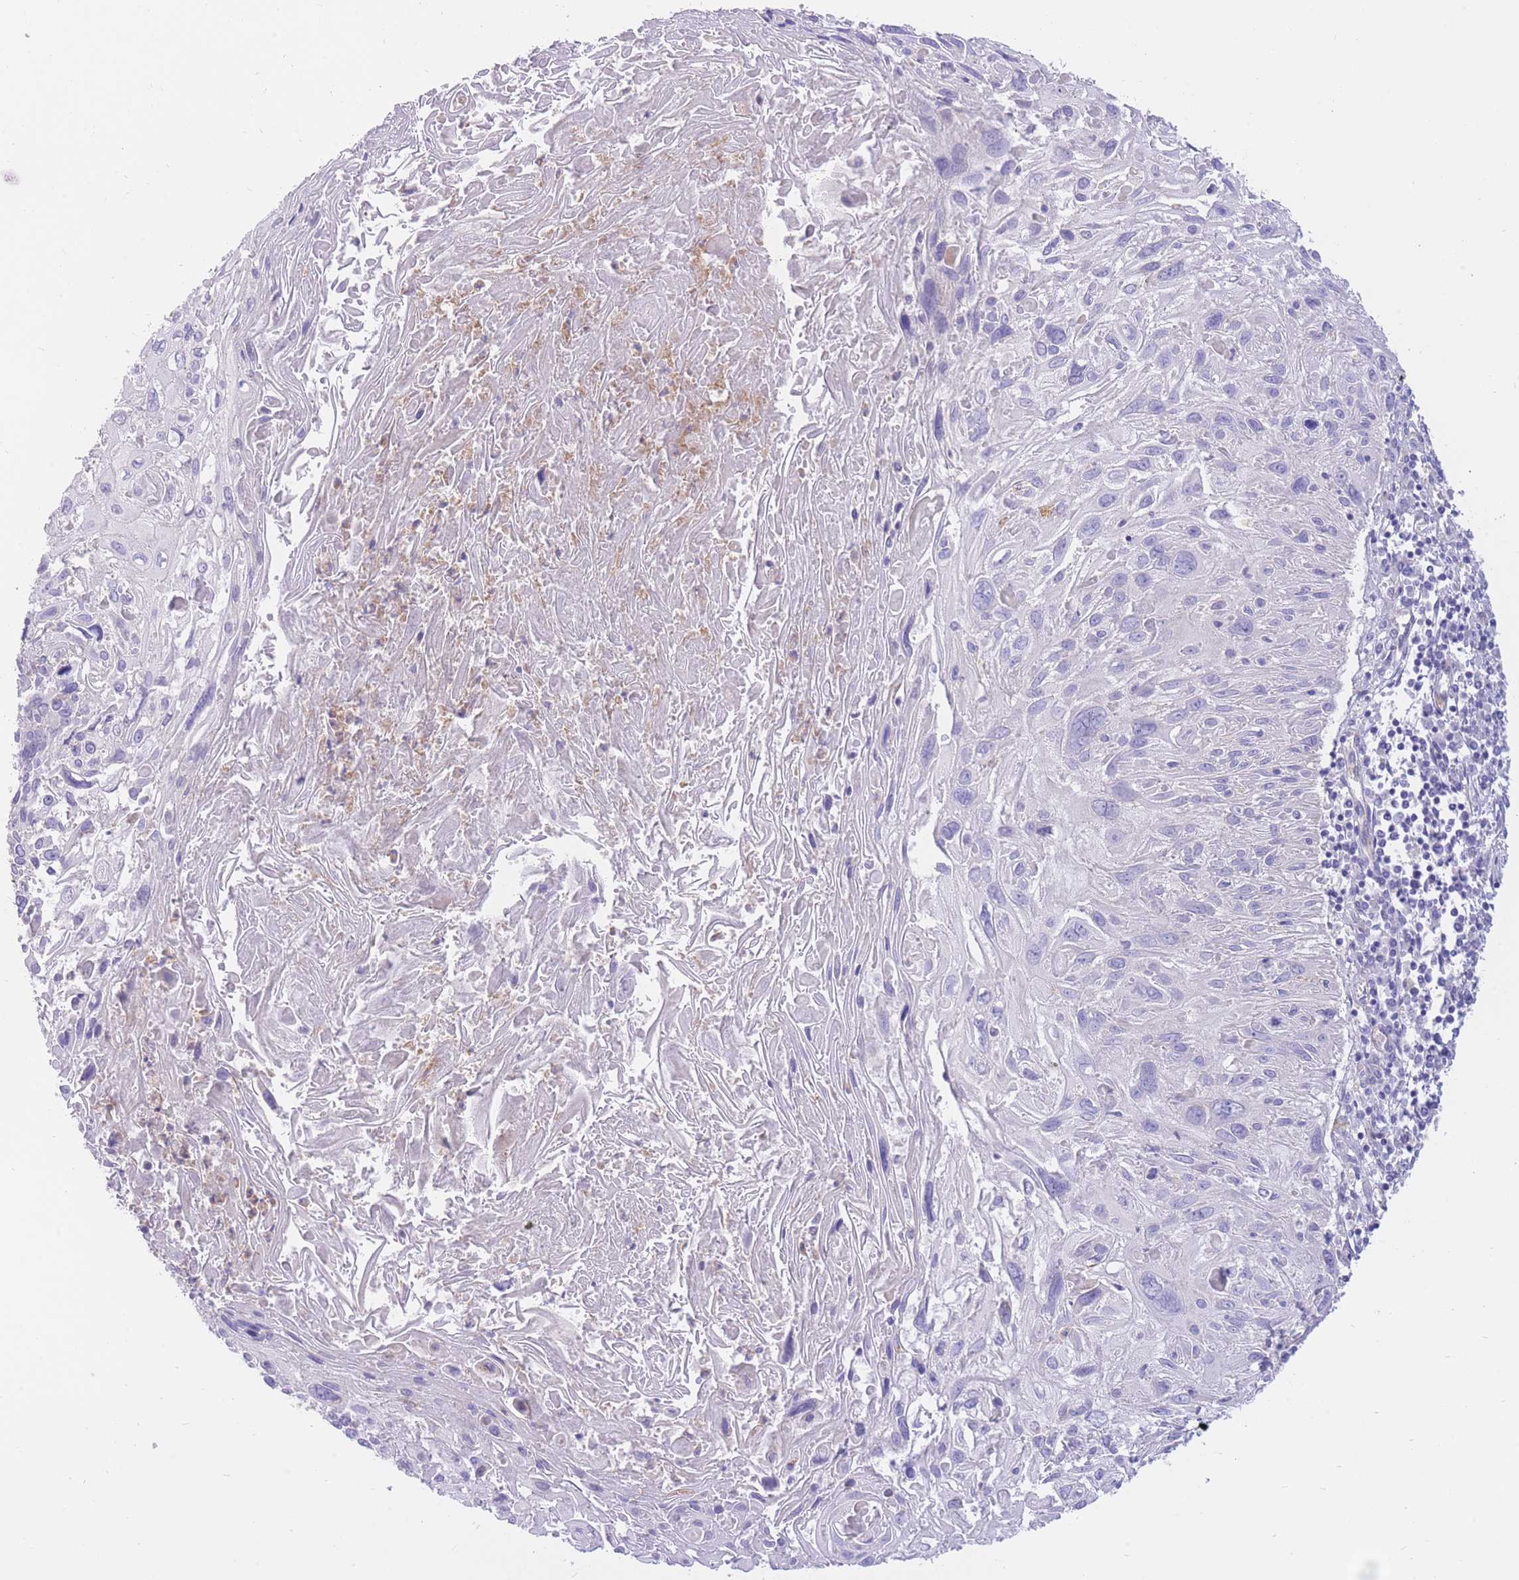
{"staining": {"intensity": "negative", "quantity": "none", "location": "none"}, "tissue": "cervical cancer", "cell_type": "Tumor cells", "image_type": "cancer", "snomed": [{"axis": "morphology", "description": "Squamous cell carcinoma, NOS"}, {"axis": "topography", "description": "Cervix"}], "caption": "The histopathology image displays no significant positivity in tumor cells of cervical cancer. The staining is performed using DAB (3,3'-diaminobenzidine) brown chromogen with nuclei counter-stained in using hematoxylin.", "gene": "SULT1A1", "patient": {"sex": "female", "age": 51}}